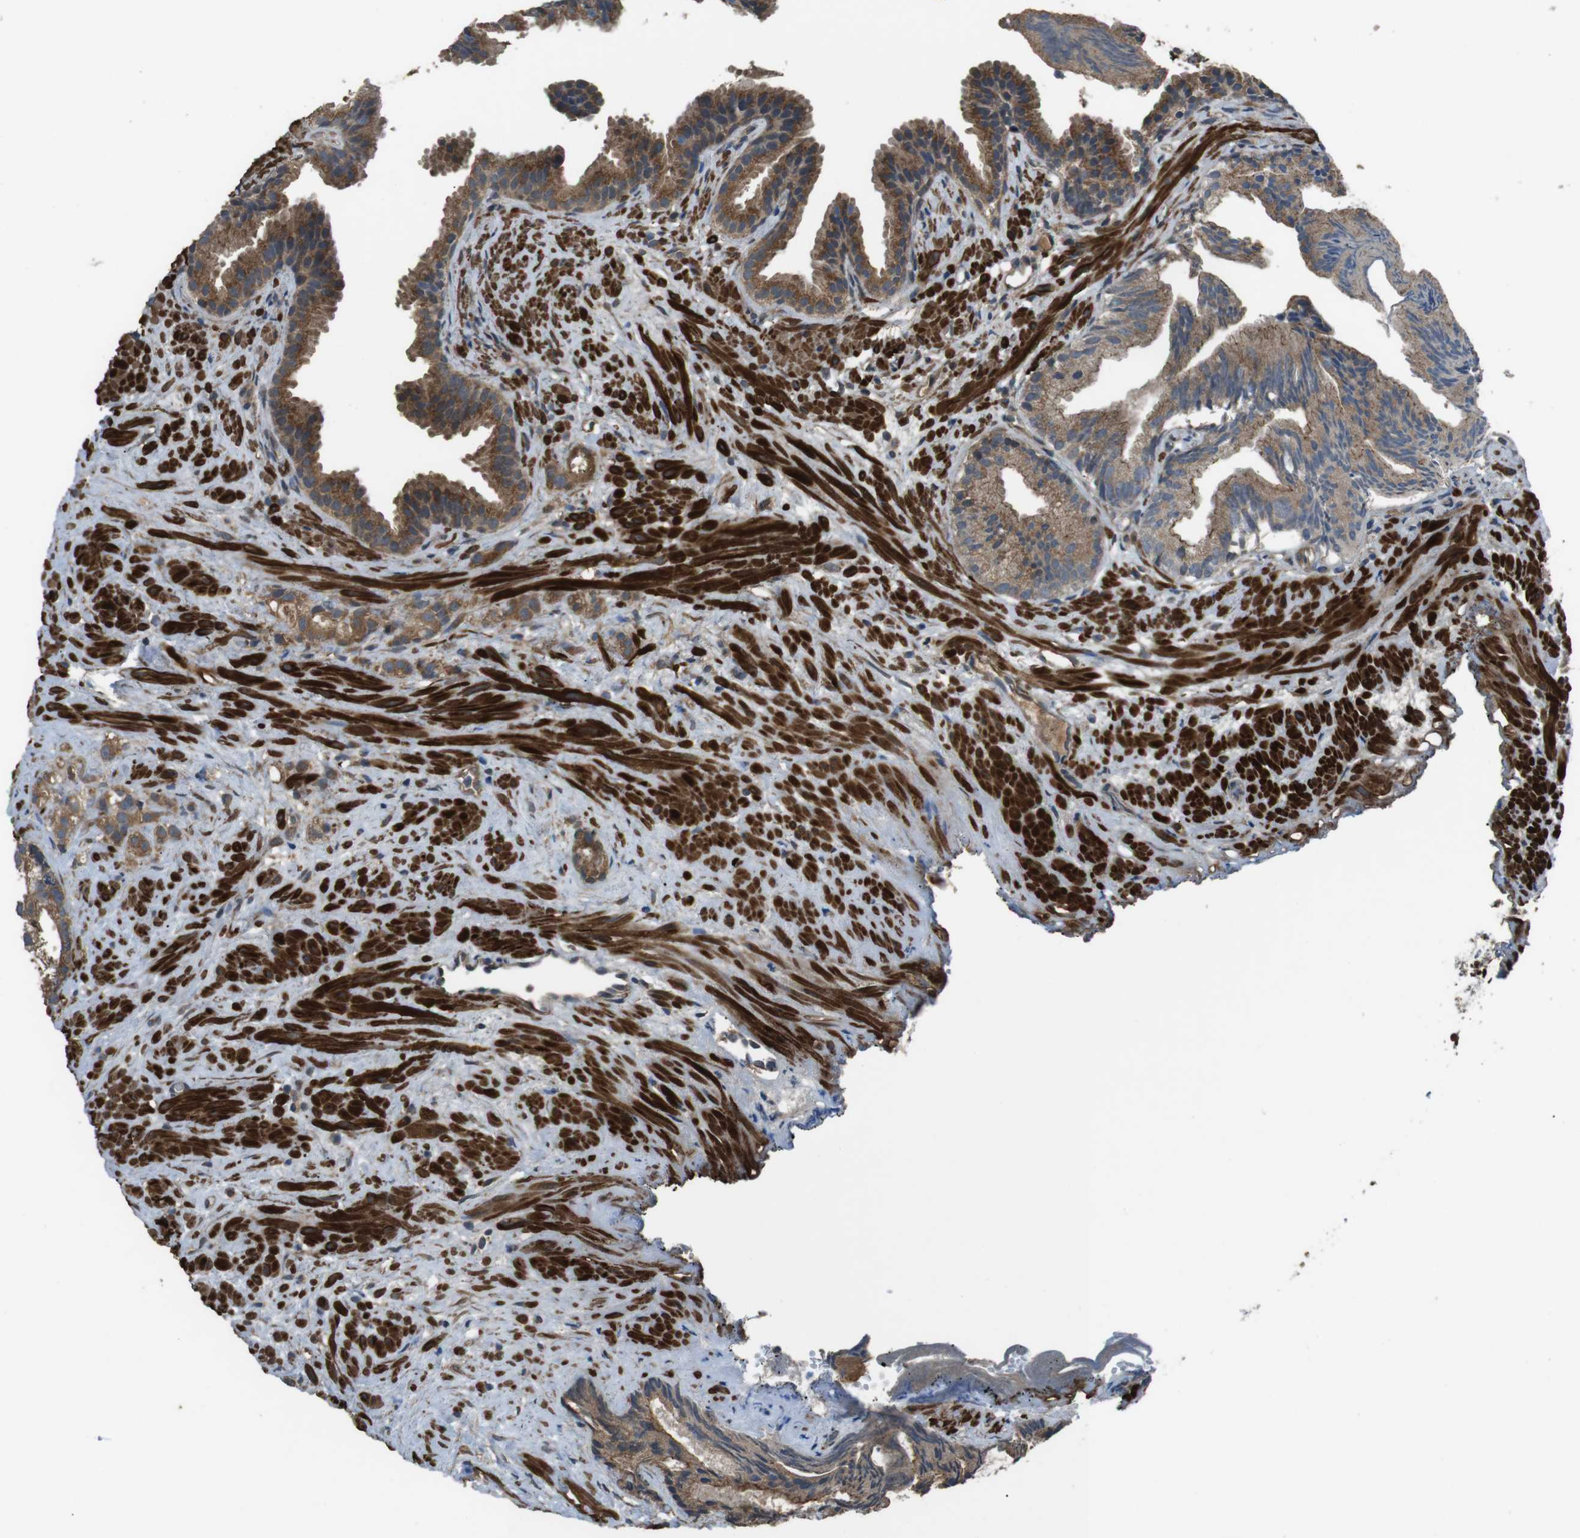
{"staining": {"intensity": "moderate", "quantity": ">75%", "location": "cytoplasmic/membranous"}, "tissue": "prostate cancer", "cell_type": "Tumor cells", "image_type": "cancer", "snomed": [{"axis": "morphology", "description": "Adenocarcinoma, Low grade"}, {"axis": "topography", "description": "Prostate"}], "caption": "Human prostate cancer (low-grade adenocarcinoma) stained for a protein (brown) displays moderate cytoplasmic/membranous positive staining in approximately >75% of tumor cells.", "gene": "FUT2", "patient": {"sex": "male", "age": 89}}